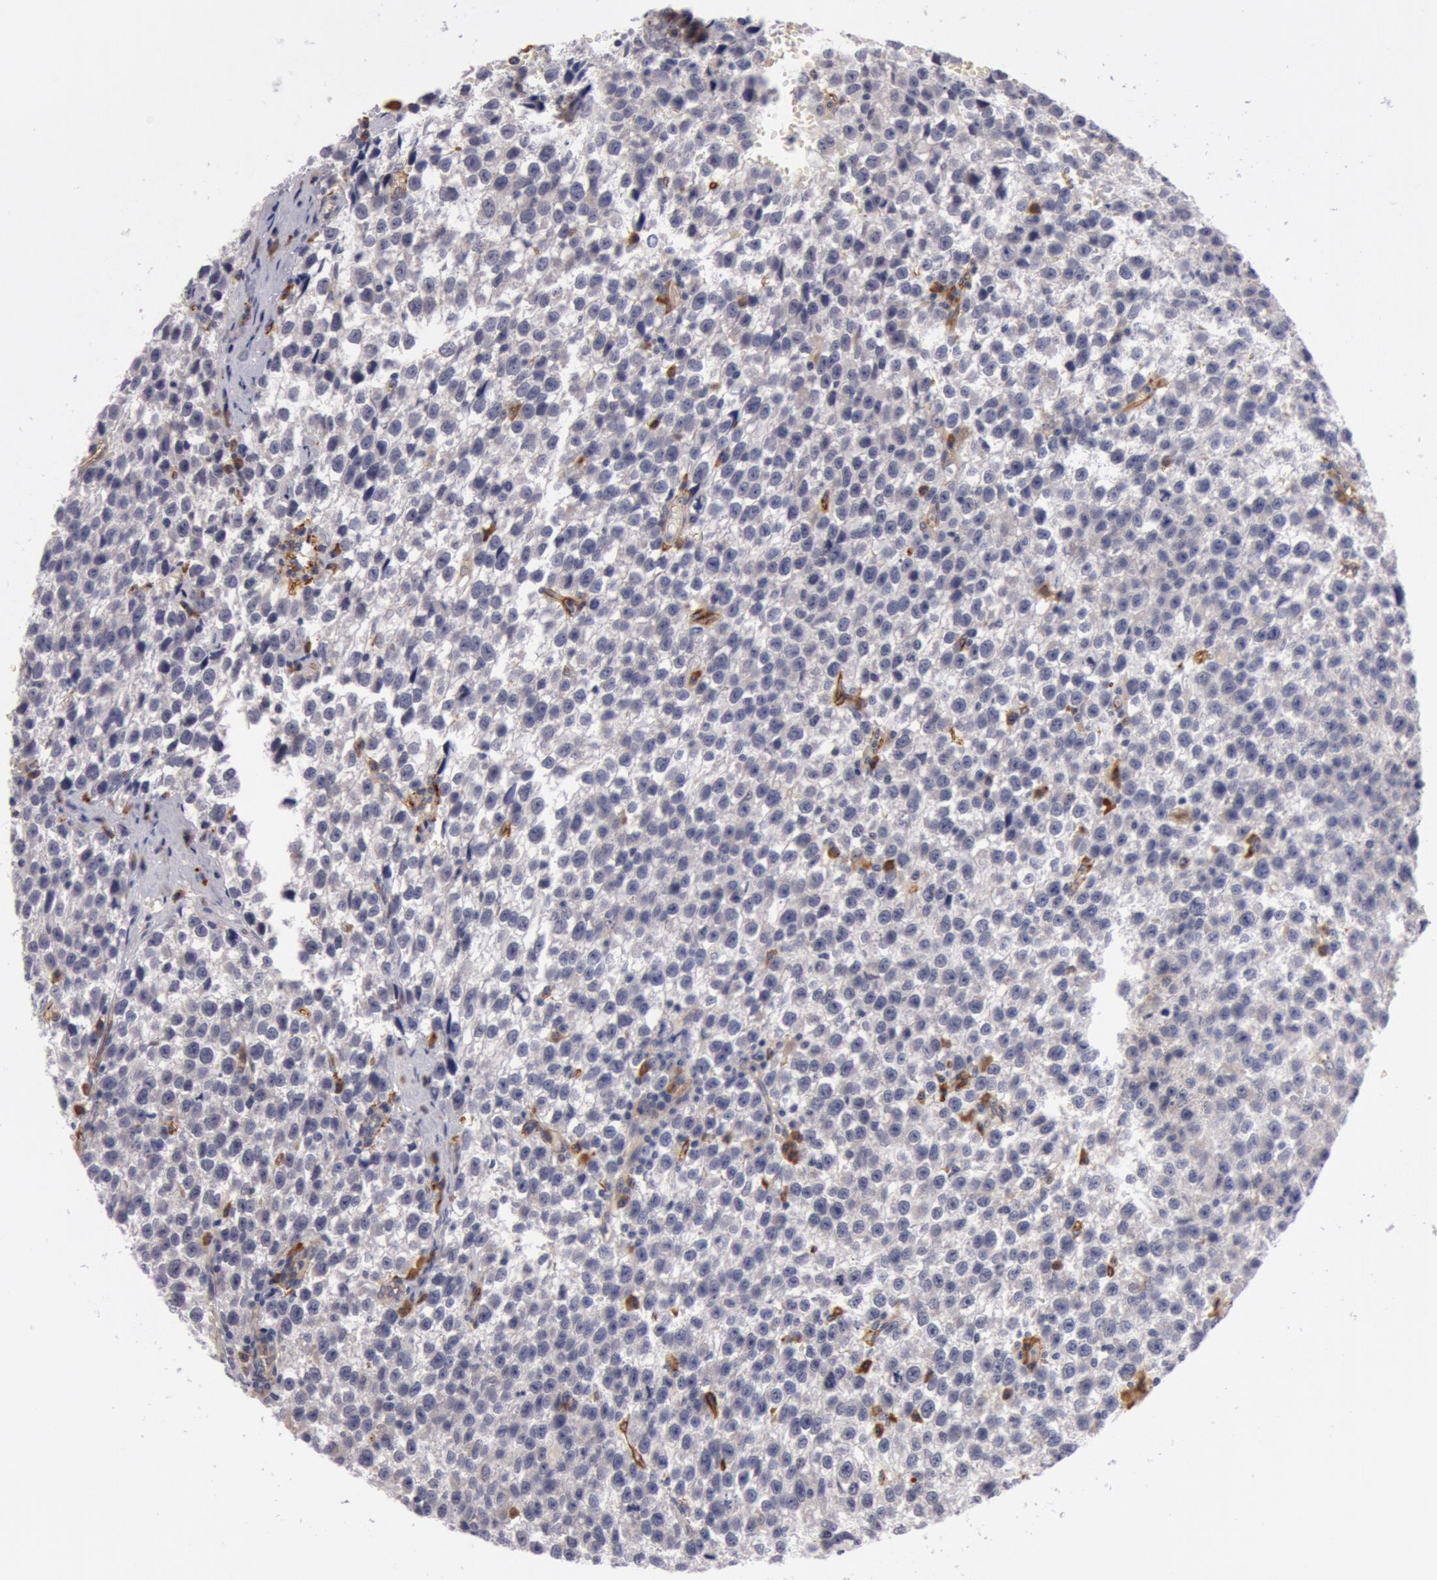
{"staining": {"intensity": "negative", "quantity": "none", "location": "none"}, "tissue": "testis cancer", "cell_type": "Tumor cells", "image_type": "cancer", "snomed": [{"axis": "morphology", "description": "Seminoma, NOS"}, {"axis": "topography", "description": "Testis"}], "caption": "Human testis cancer (seminoma) stained for a protein using immunohistochemistry exhibits no staining in tumor cells.", "gene": "IL23A", "patient": {"sex": "male", "age": 35}}